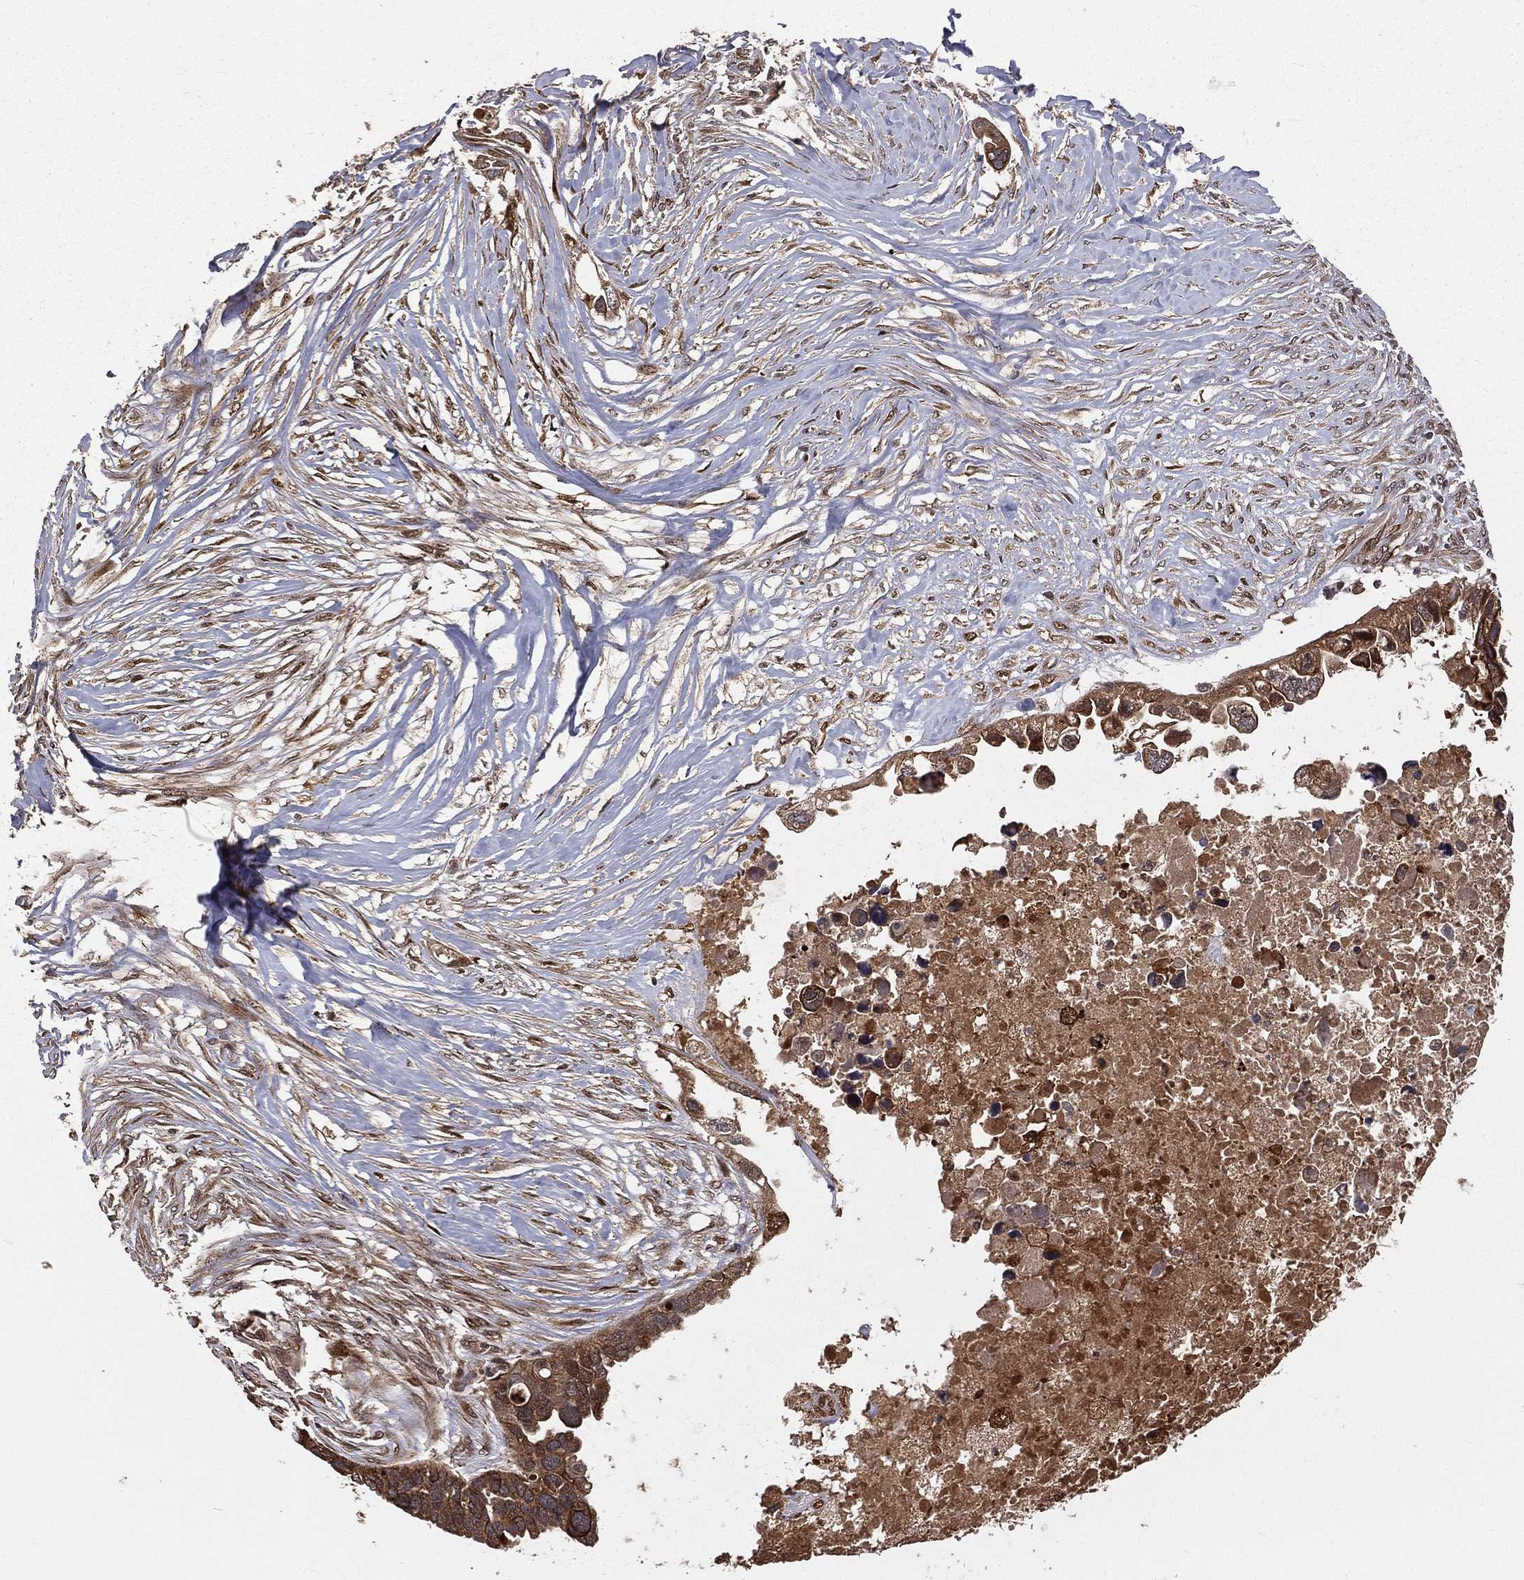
{"staining": {"intensity": "strong", "quantity": ">75%", "location": "cytoplasmic/membranous"}, "tissue": "ovarian cancer", "cell_type": "Tumor cells", "image_type": "cancer", "snomed": [{"axis": "morphology", "description": "Cystadenocarcinoma, serous, NOS"}, {"axis": "topography", "description": "Ovary"}], "caption": "Ovarian serous cystadenocarcinoma stained with immunohistochemistry (IHC) exhibits strong cytoplasmic/membranous positivity in about >75% of tumor cells. The staining was performed using DAB (3,3'-diaminobenzidine), with brown indicating positive protein expression. Nuclei are stained blue with hematoxylin.", "gene": "MAPK1", "patient": {"sex": "female", "age": 54}}